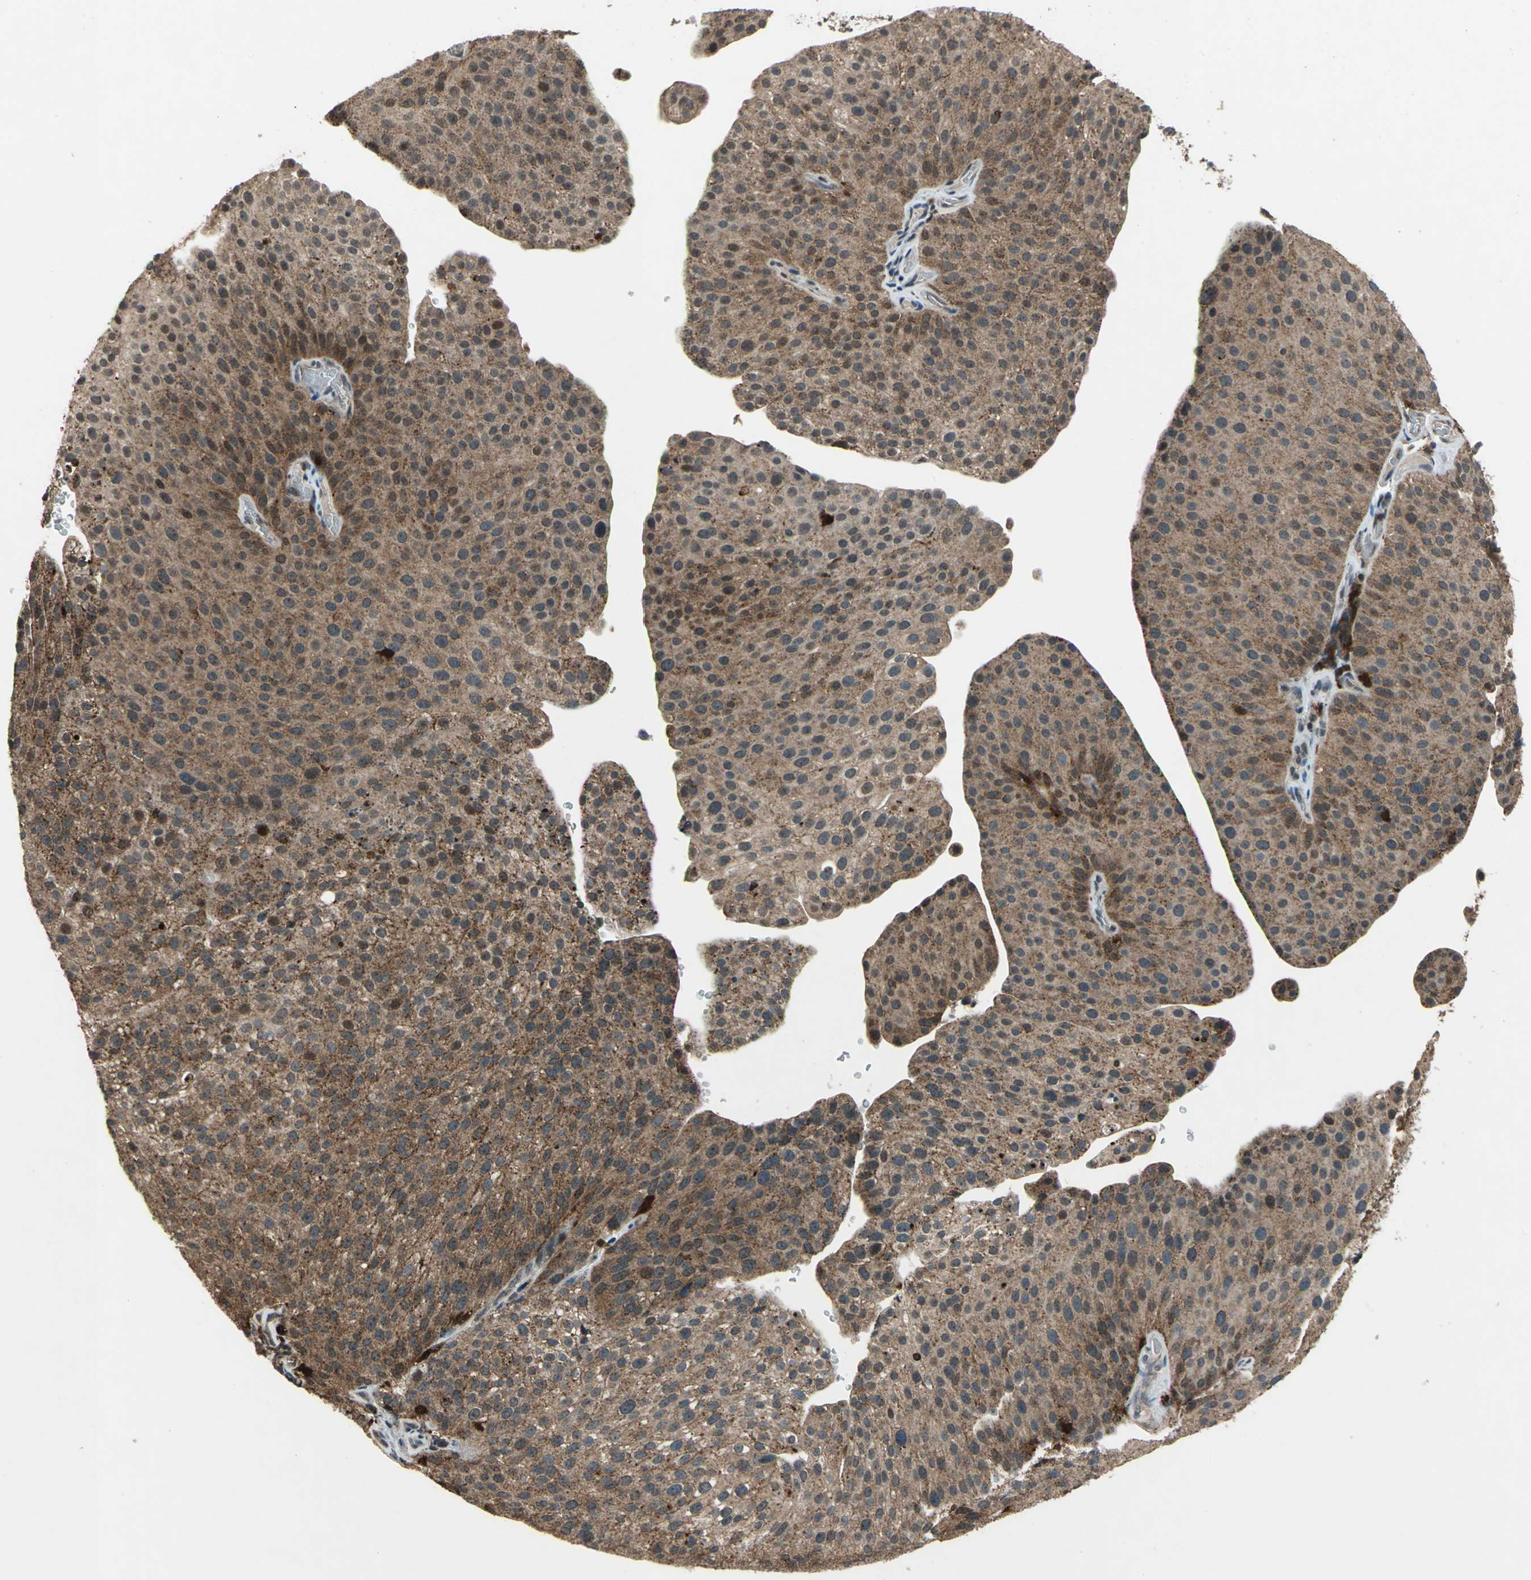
{"staining": {"intensity": "moderate", "quantity": ">75%", "location": "cytoplasmic/membranous"}, "tissue": "urothelial cancer", "cell_type": "Tumor cells", "image_type": "cancer", "snomed": [{"axis": "morphology", "description": "Urothelial carcinoma, Low grade"}, {"axis": "topography", "description": "Smooth muscle"}, {"axis": "topography", "description": "Urinary bladder"}], "caption": "Human urothelial cancer stained for a protein (brown) shows moderate cytoplasmic/membranous positive positivity in approximately >75% of tumor cells.", "gene": "PYCARD", "patient": {"sex": "male", "age": 60}}